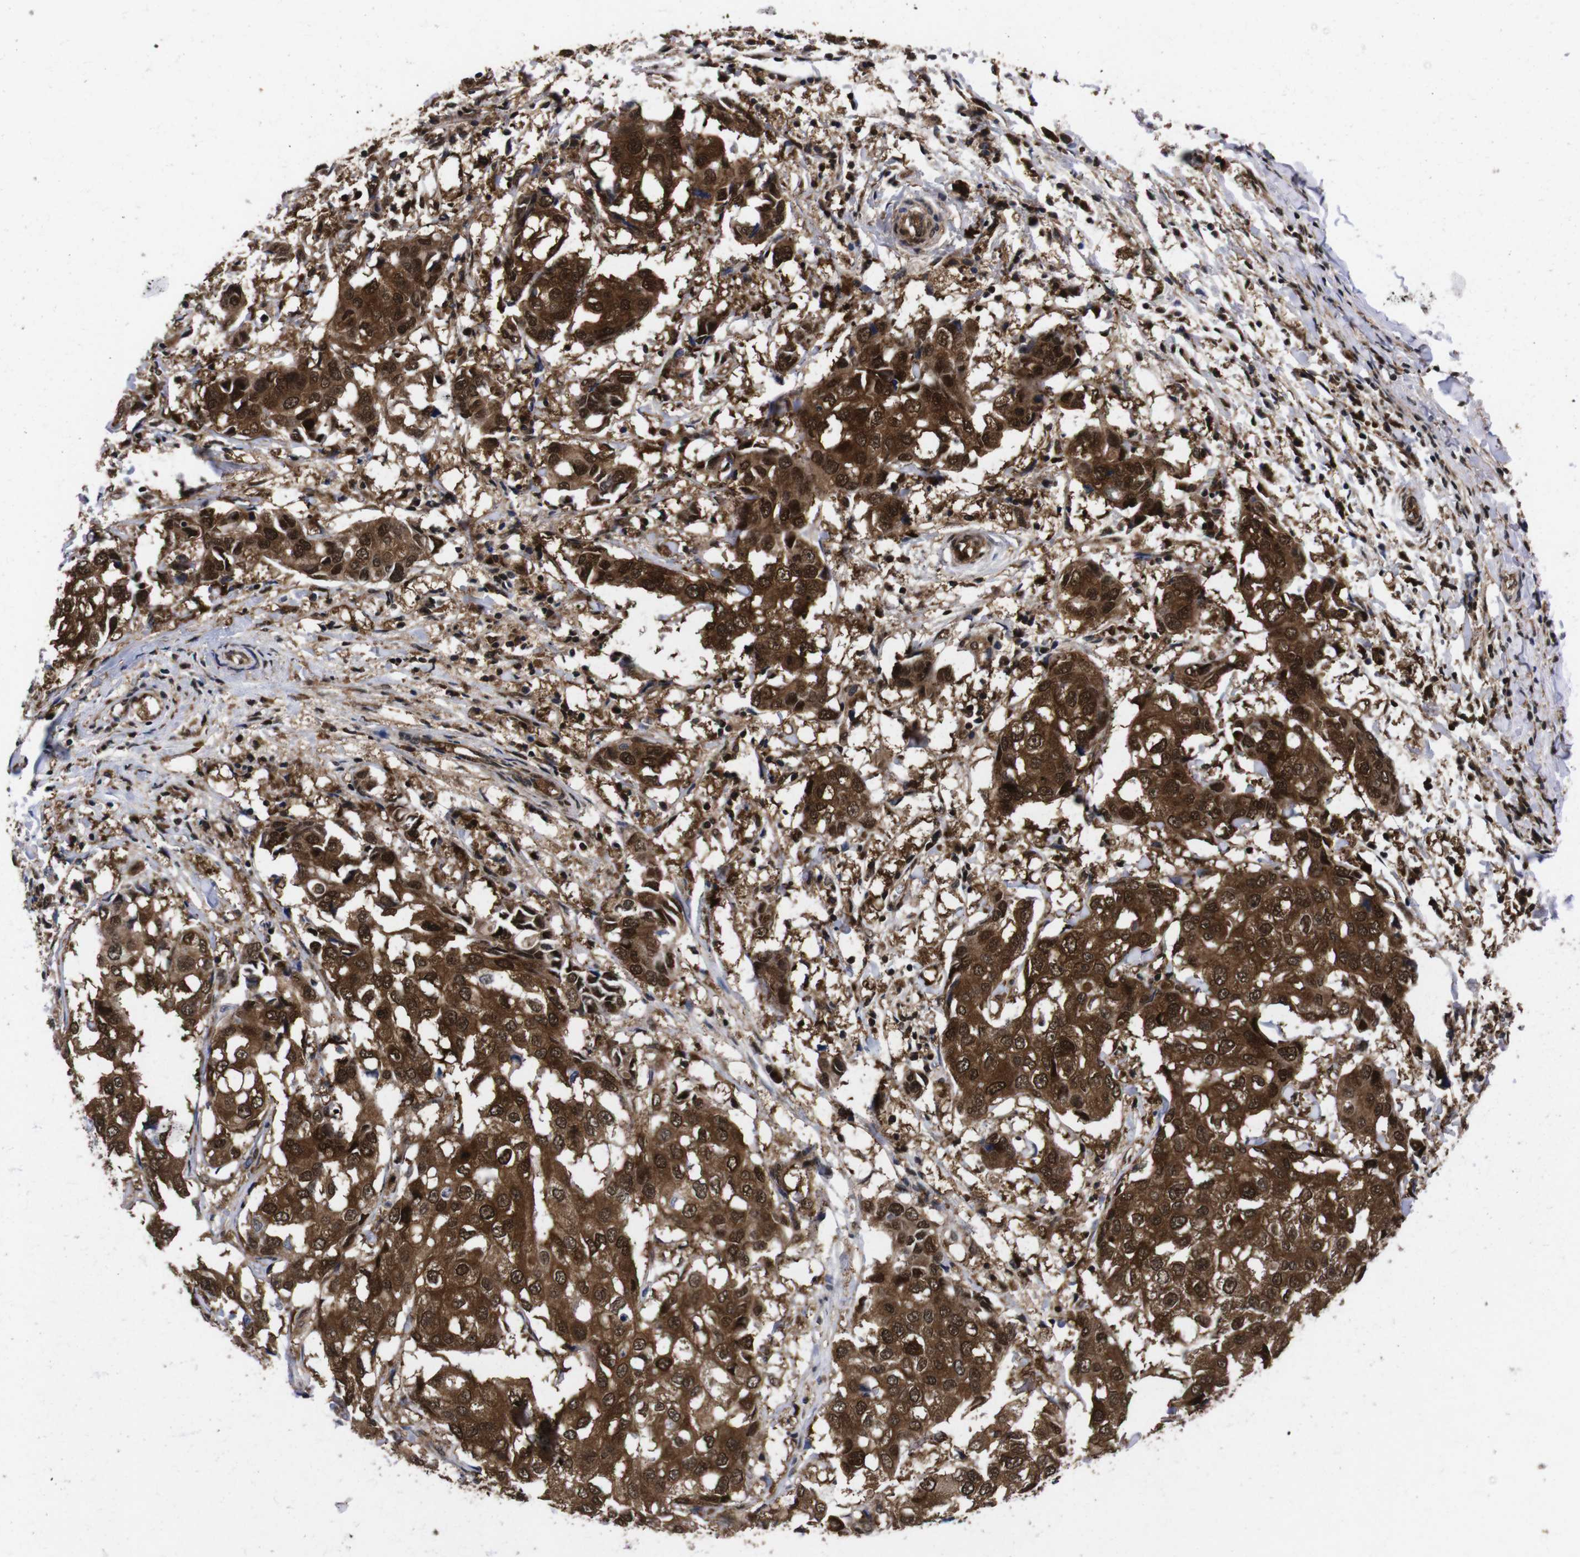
{"staining": {"intensity": "strong", "quantity": ">75%", "location": "cytoplasmic/membranous,nuclear"}, "tissue": "breast cancer", "cell_type": "Tumor cells", "image_type": "cancer", "snomed": [{"axis": "morphology", "description": "Duct carcinoma"}, {"axis": "topography", "description": "Breast"}], "caption": "Human breast cancer stained with a brown dye displays strong cytoplasmic/membranous and nuclear positive positivity in about >75% of tumor cells.", "gene": "UBQLN2", "patient": {"sex": "female", "age": 27}}